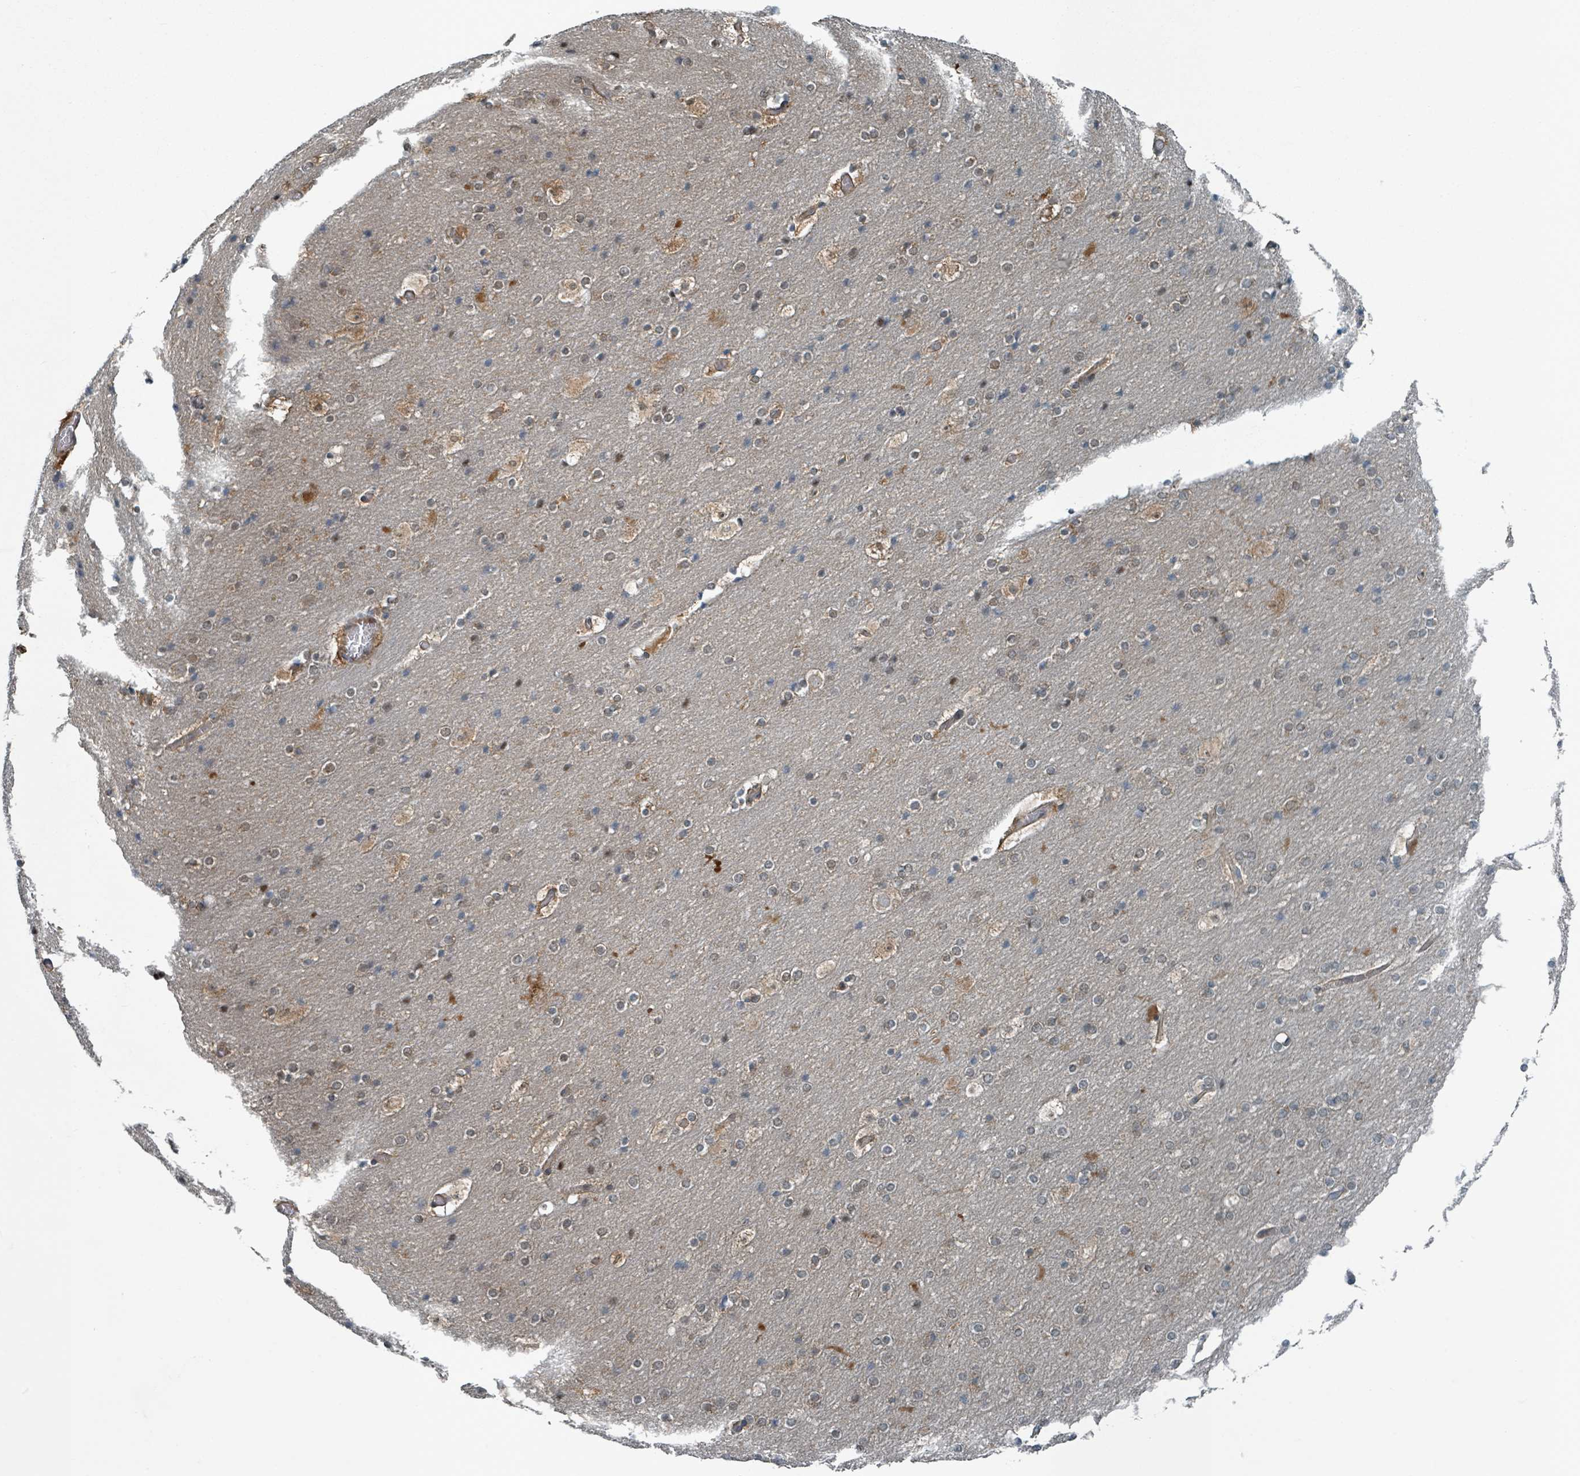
{"staining": {"intensity": "moderate", "quantity": "<25%", "location": "cytoplasmic/membranous"}, "tissue": "cerebral cortex", "cell_type": "Endothelial cells", "image_type": "normal", "snomed": [{"axis": "morphology", "description": "Normal tissue, NOS"}, {"axis": "topography", "description": "Cerebral cortex"}], "caption": "Immunohistochemical staining of unremarkable cerebral cortex shows moderate cytoplasmic/membranous protein expression in approximately <25% of endothelial cells.", "gene": "RHPN2", "patient": {"sex": "male", "age": 57}}